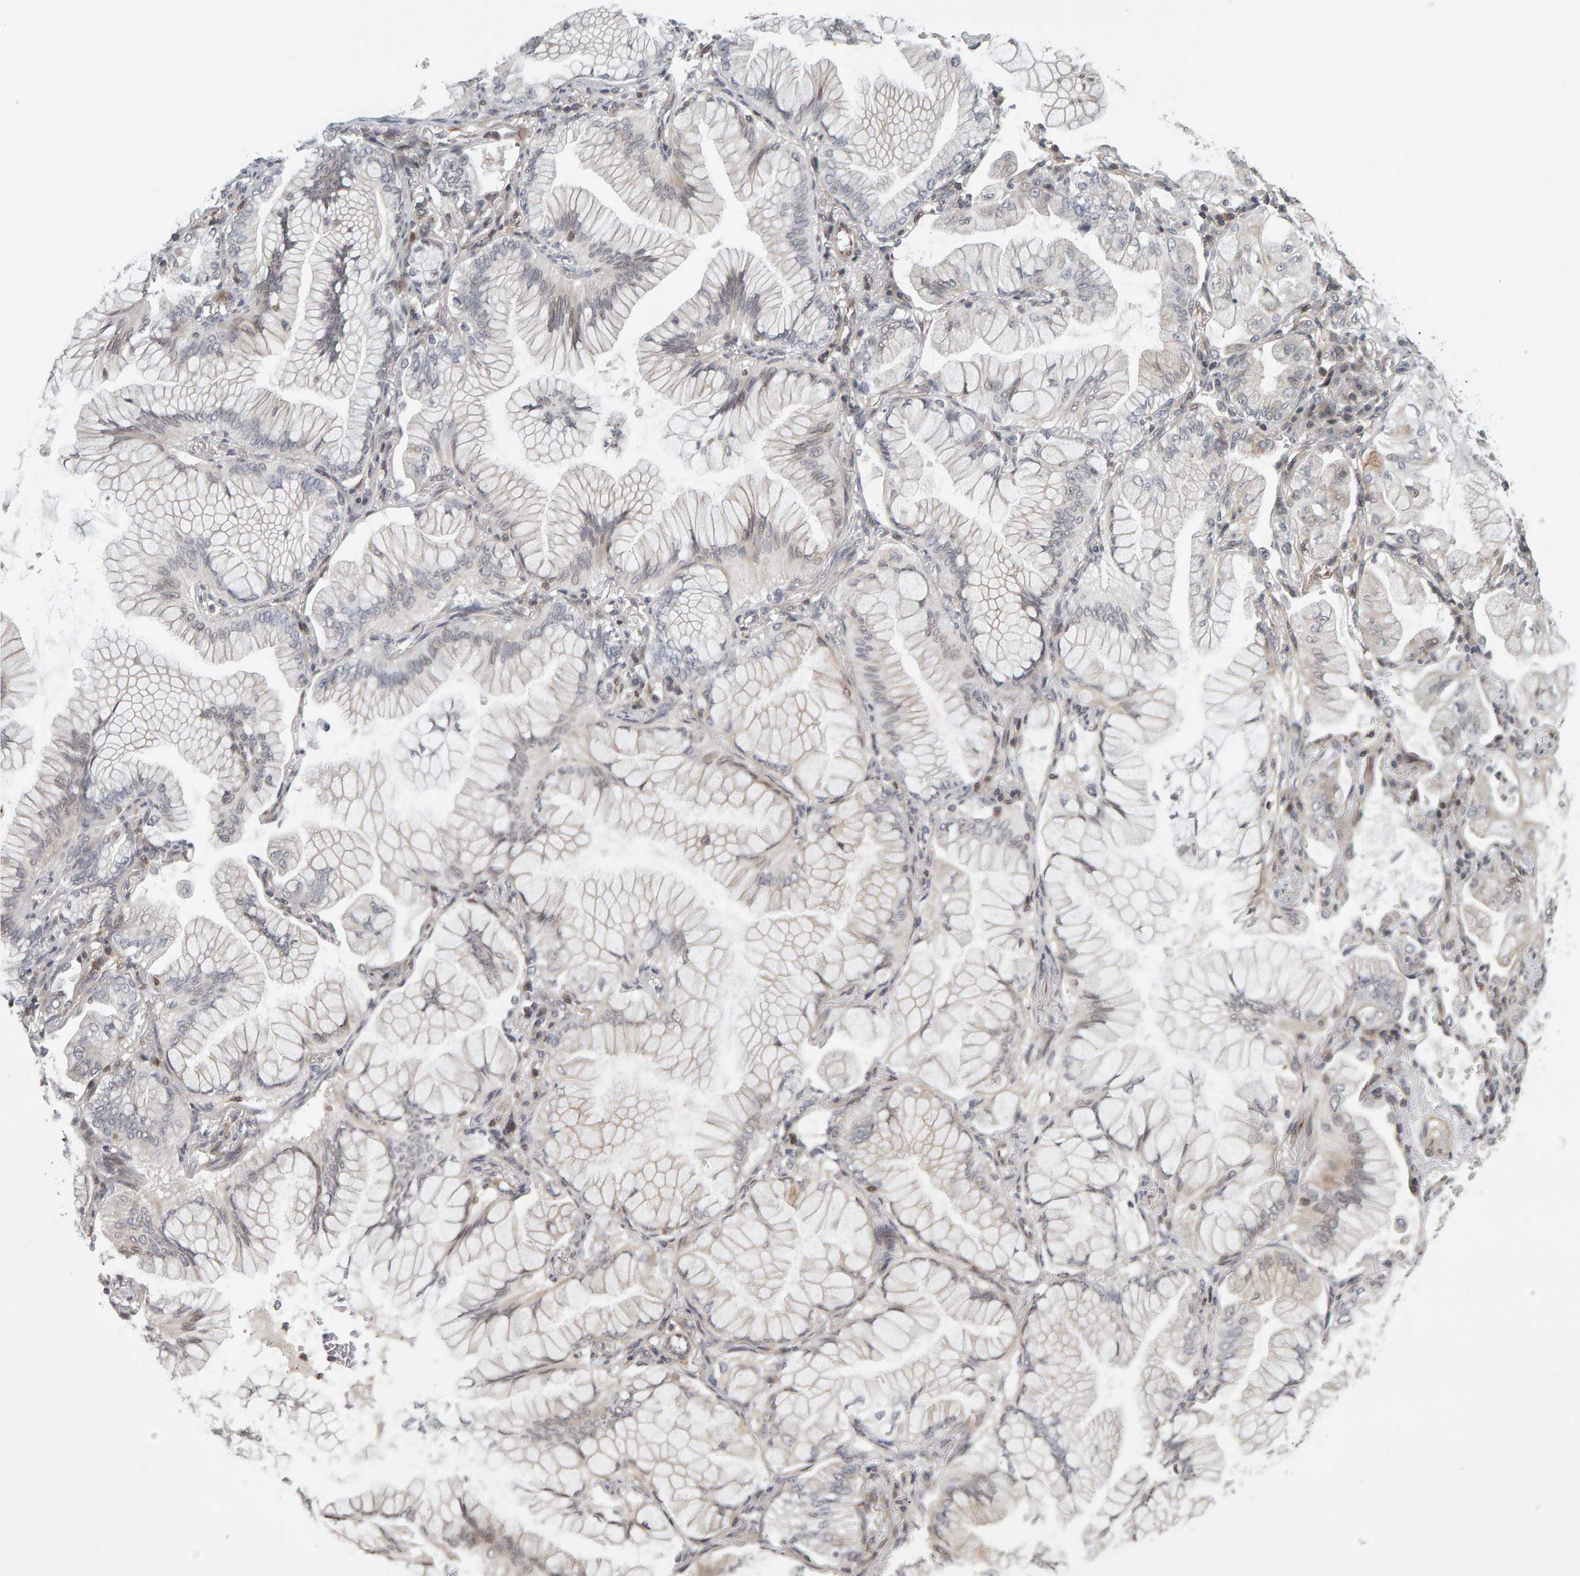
{"staining": {"intensity": "negative", "quantity": "none", "location": "none"}, "tissue": "lung cancer", "cell_type": "Tumor cells", "image_type": "cancer", "snomed": [{"axis": "morphology", "description": "Adenocarcinoma, NOS"}, {"axis": "topography", "description": "Lung"}], "caption": "Protein analysis of lung adenocarcinoma reveals no significant staining in tumor cells.", "gene": "TEFM", "patient": {"sex": "female", "age": 70}}